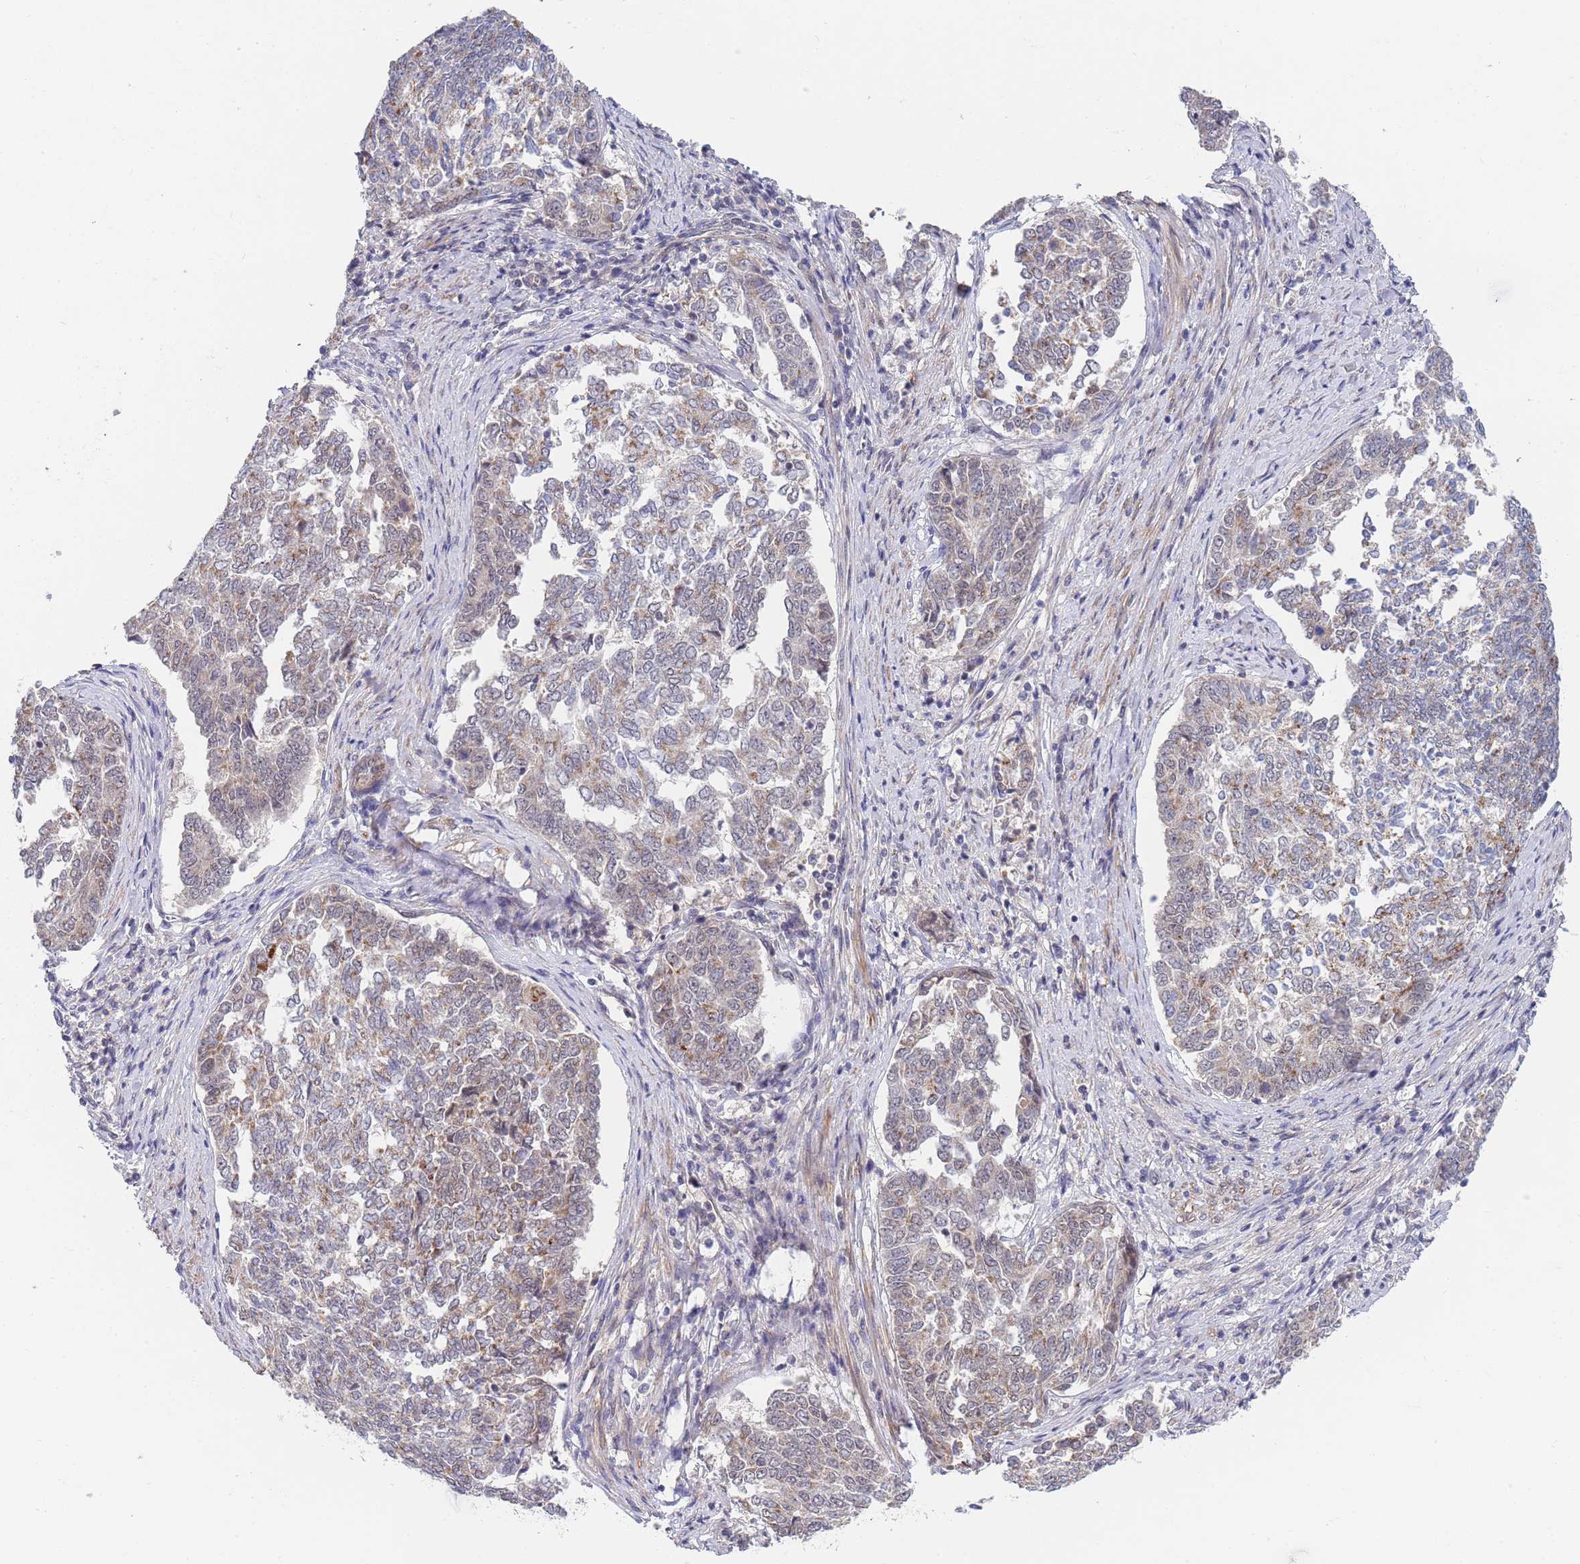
{"staining": {"intensity": "moderate", "quantity": "<25%", "location": "cytoplasmic/membranous"}, "tissue": "endometrial cancer", "cell_type": "Tumor cells", "image_type": "cancer", "snomed": [{"axis": "morphology", "description": "Adenocarcinoma, NOS"}, {"axis": "topography", "description": "Endometrium"}], "caption": "Endometrial adenocarcinoma stained with DAB immunohistochemistry (IHC) exhibits low levels of moderate cytoplasmic/membranous staining in about <25% of tumor cells.", "gene": "B4GALT4", "patient": {"sex": "female", "age": 80}}